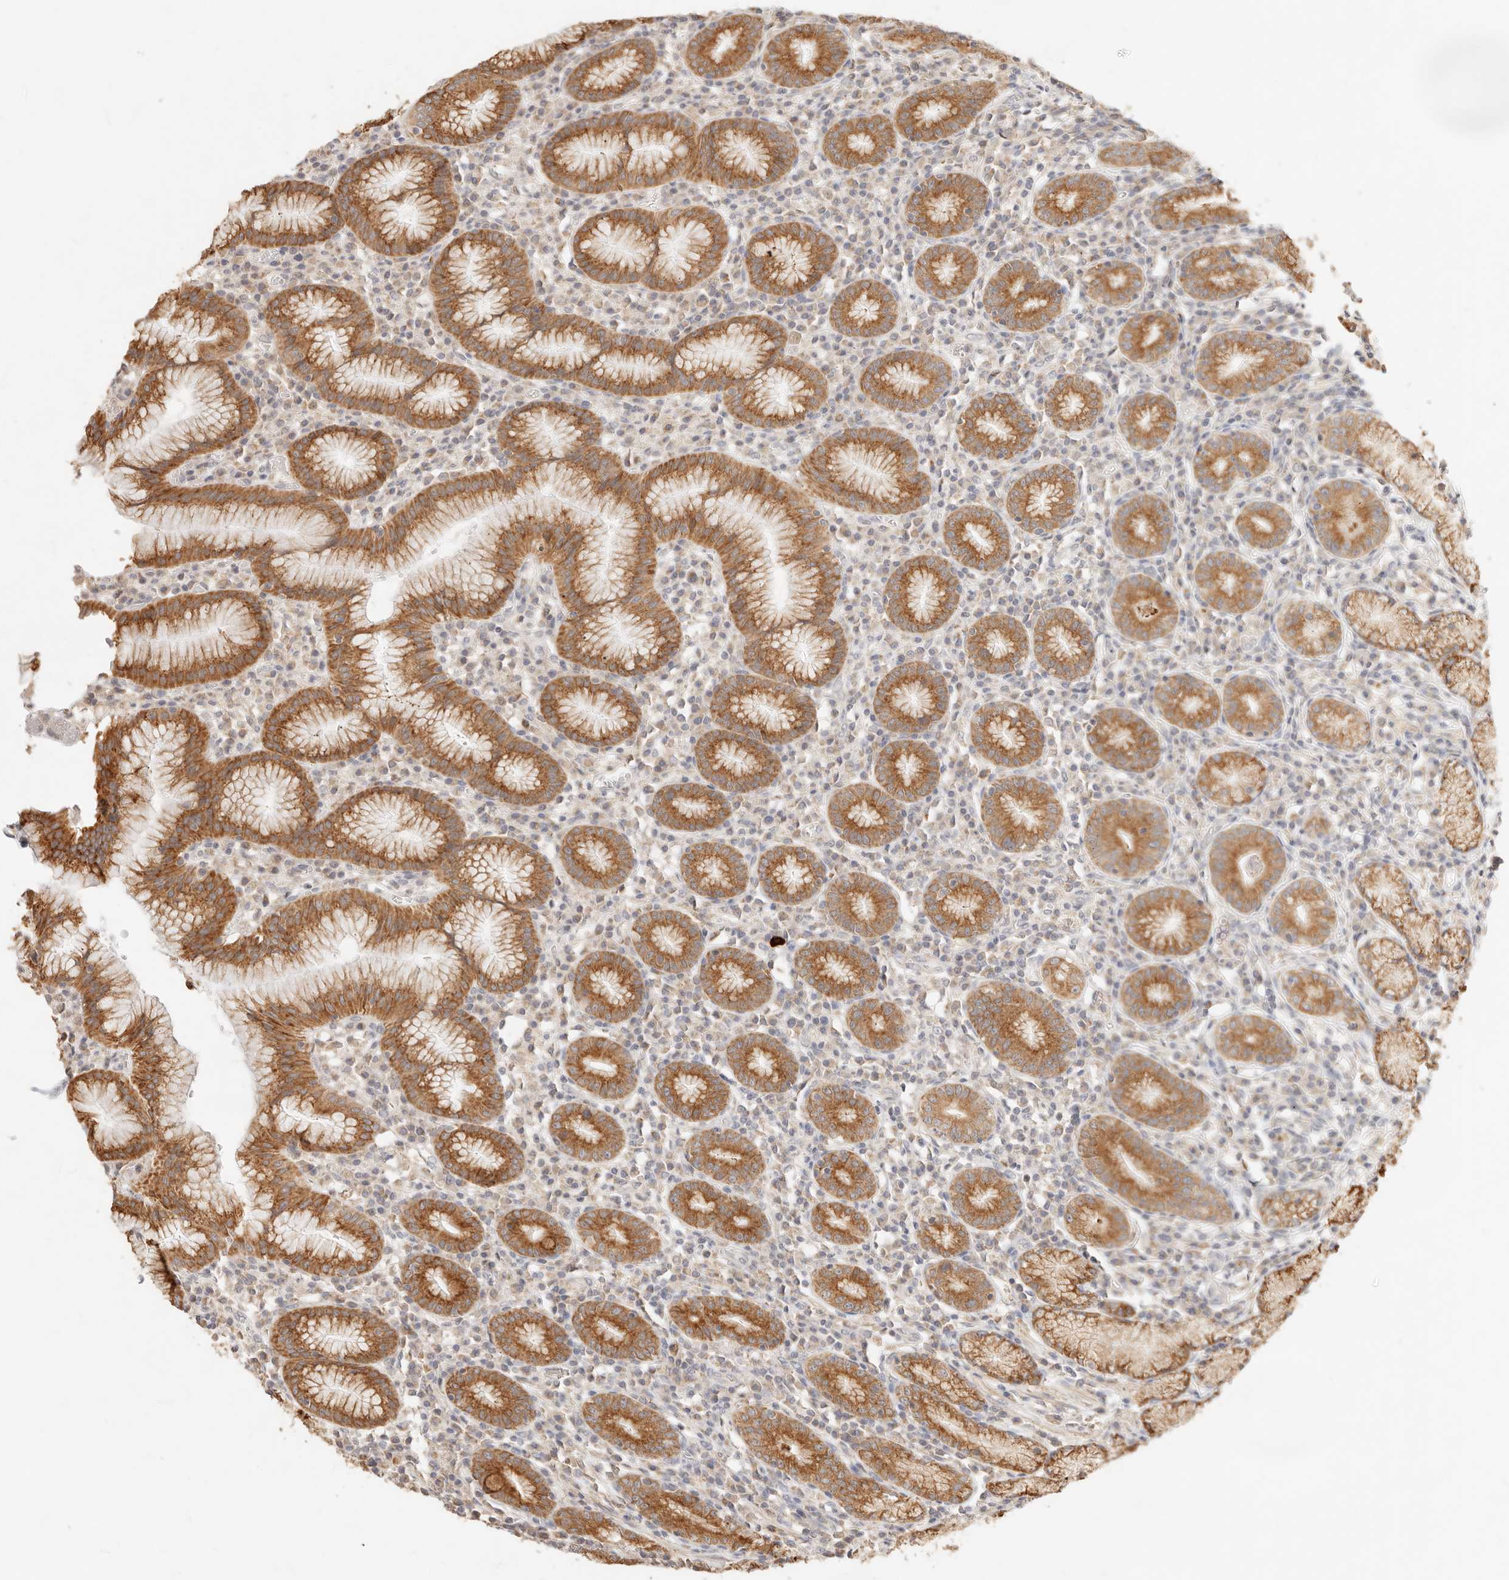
{"staining": {"intensity": "moderate", "quantity": ">75%", "location": "cytoplasmic/membranous"}, "tissue": "stomach", "cell_type": "Glandular cells", "image_type": "normal", "snomed": [{"axis": "morphology", "description": "Normal tissue, NOS"}, {"axis": "topography", "description": "Stomach"}], "caption": "Protein expression analysis of unremarkable stomach exhibits moderate cytoplasmic/membranous staining in about >75% of glandular cells. Using DAB (3,3'-diaminobenzidine) (brown) and hematoxylin (blue) stains, captured at high magnification using brightfield microscopy.", "gene": "RUBCNL", "patient": {"sex": "male", "age": 55}}